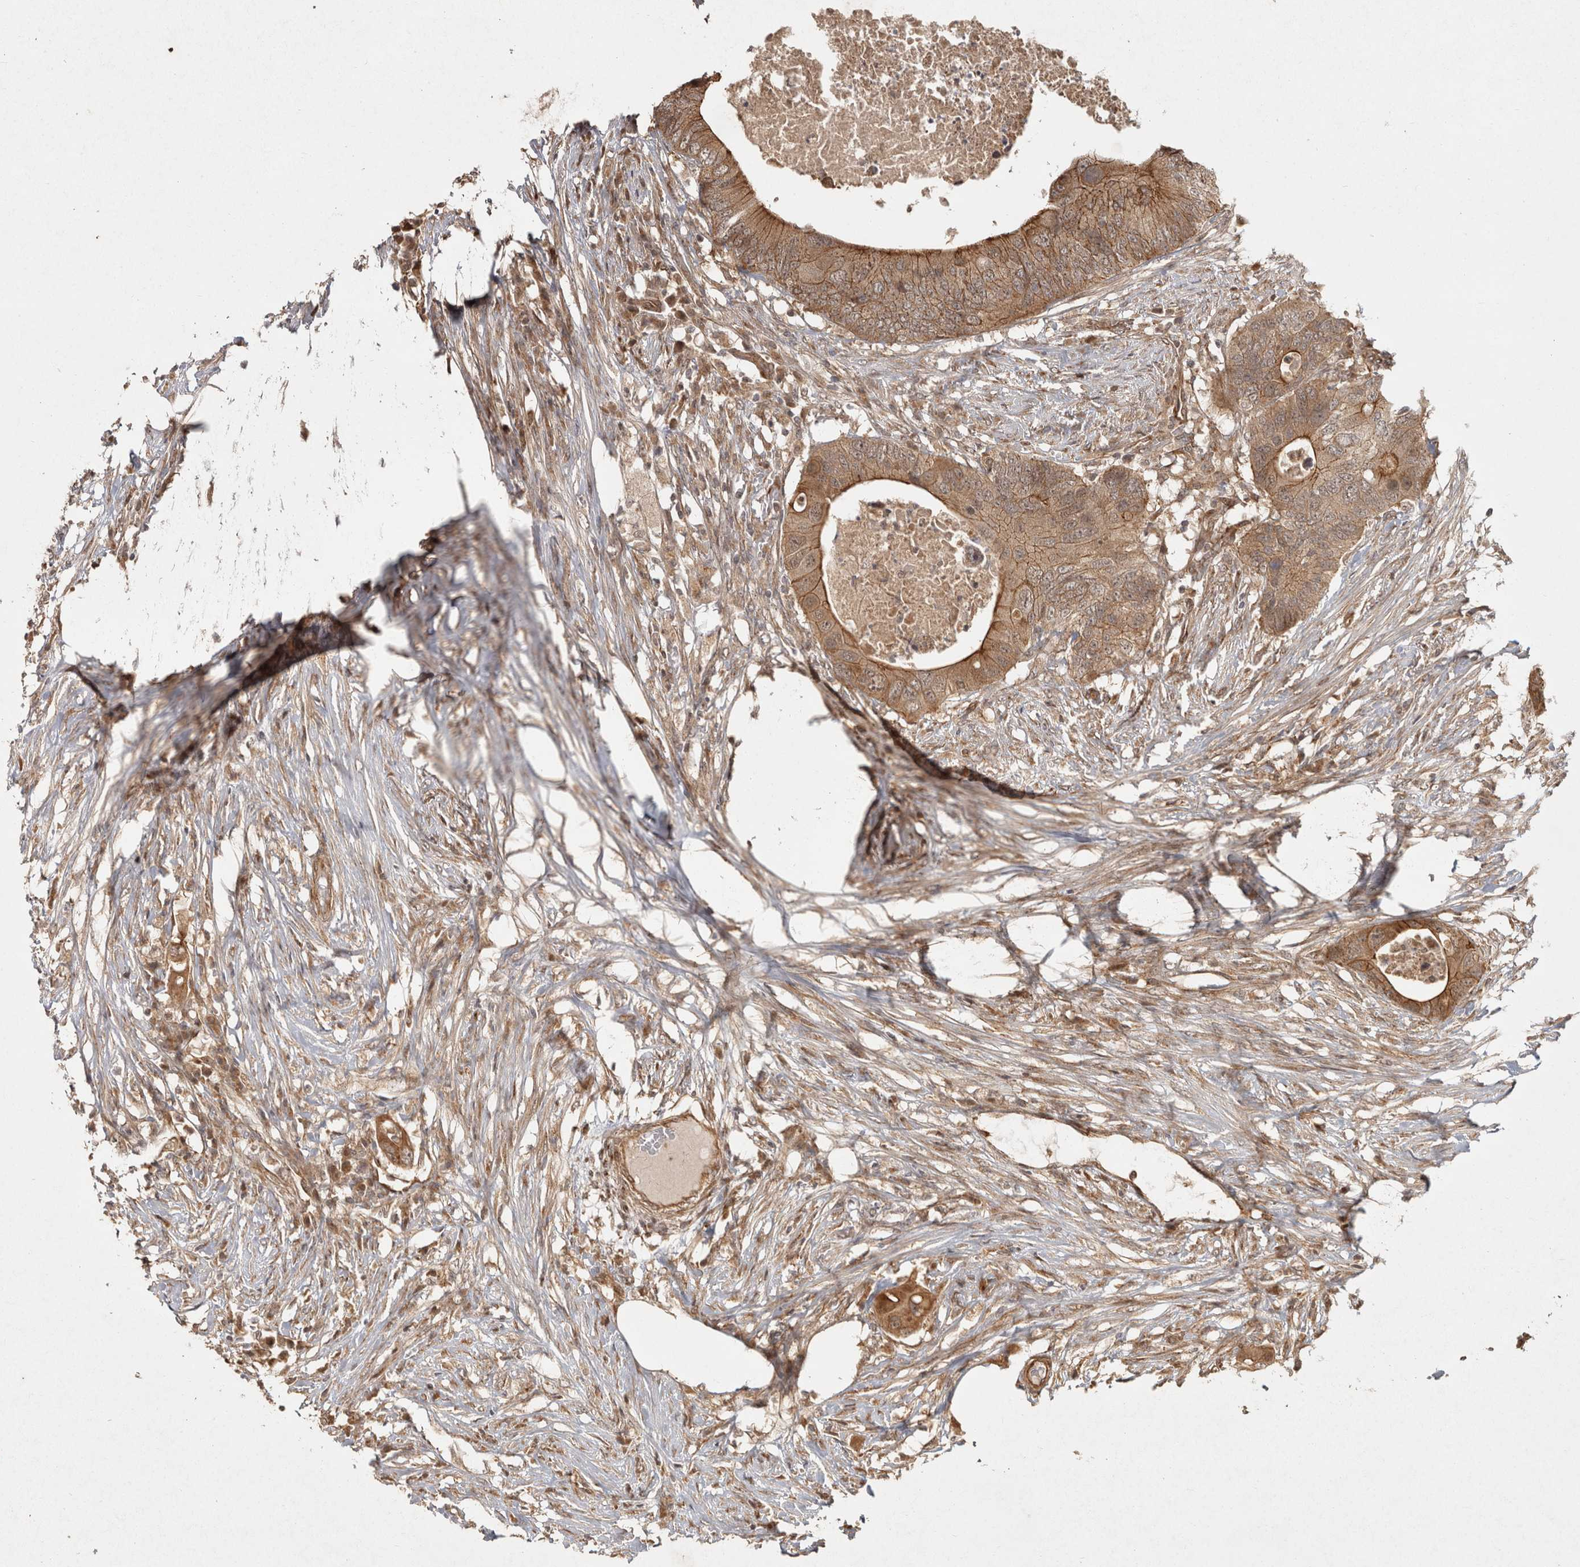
{"staining": {"intensity": "moderate", "quantity": ">75%", "location": "cytoplasmic/membranous"}, "tissue": "colorectal cancer", "cell_type": "Tumor cells", "image_type": "cancer", "snomed": [{"axis": "morphology", "description": "Adenocarcinoma, NOS"}, {"axis": "topography", "description": "Colon"}], "caption": "The histopathology image reveals staining of colorectal cancer, revealing moderate cytoplasmic/membranous protein positivity (brown color) within tumor cells. (DAB = brown stain, brightfield microscopy at high magnification).", "gene": "CAMSAP2", "patient": {"sex": "male", "age": 71}}